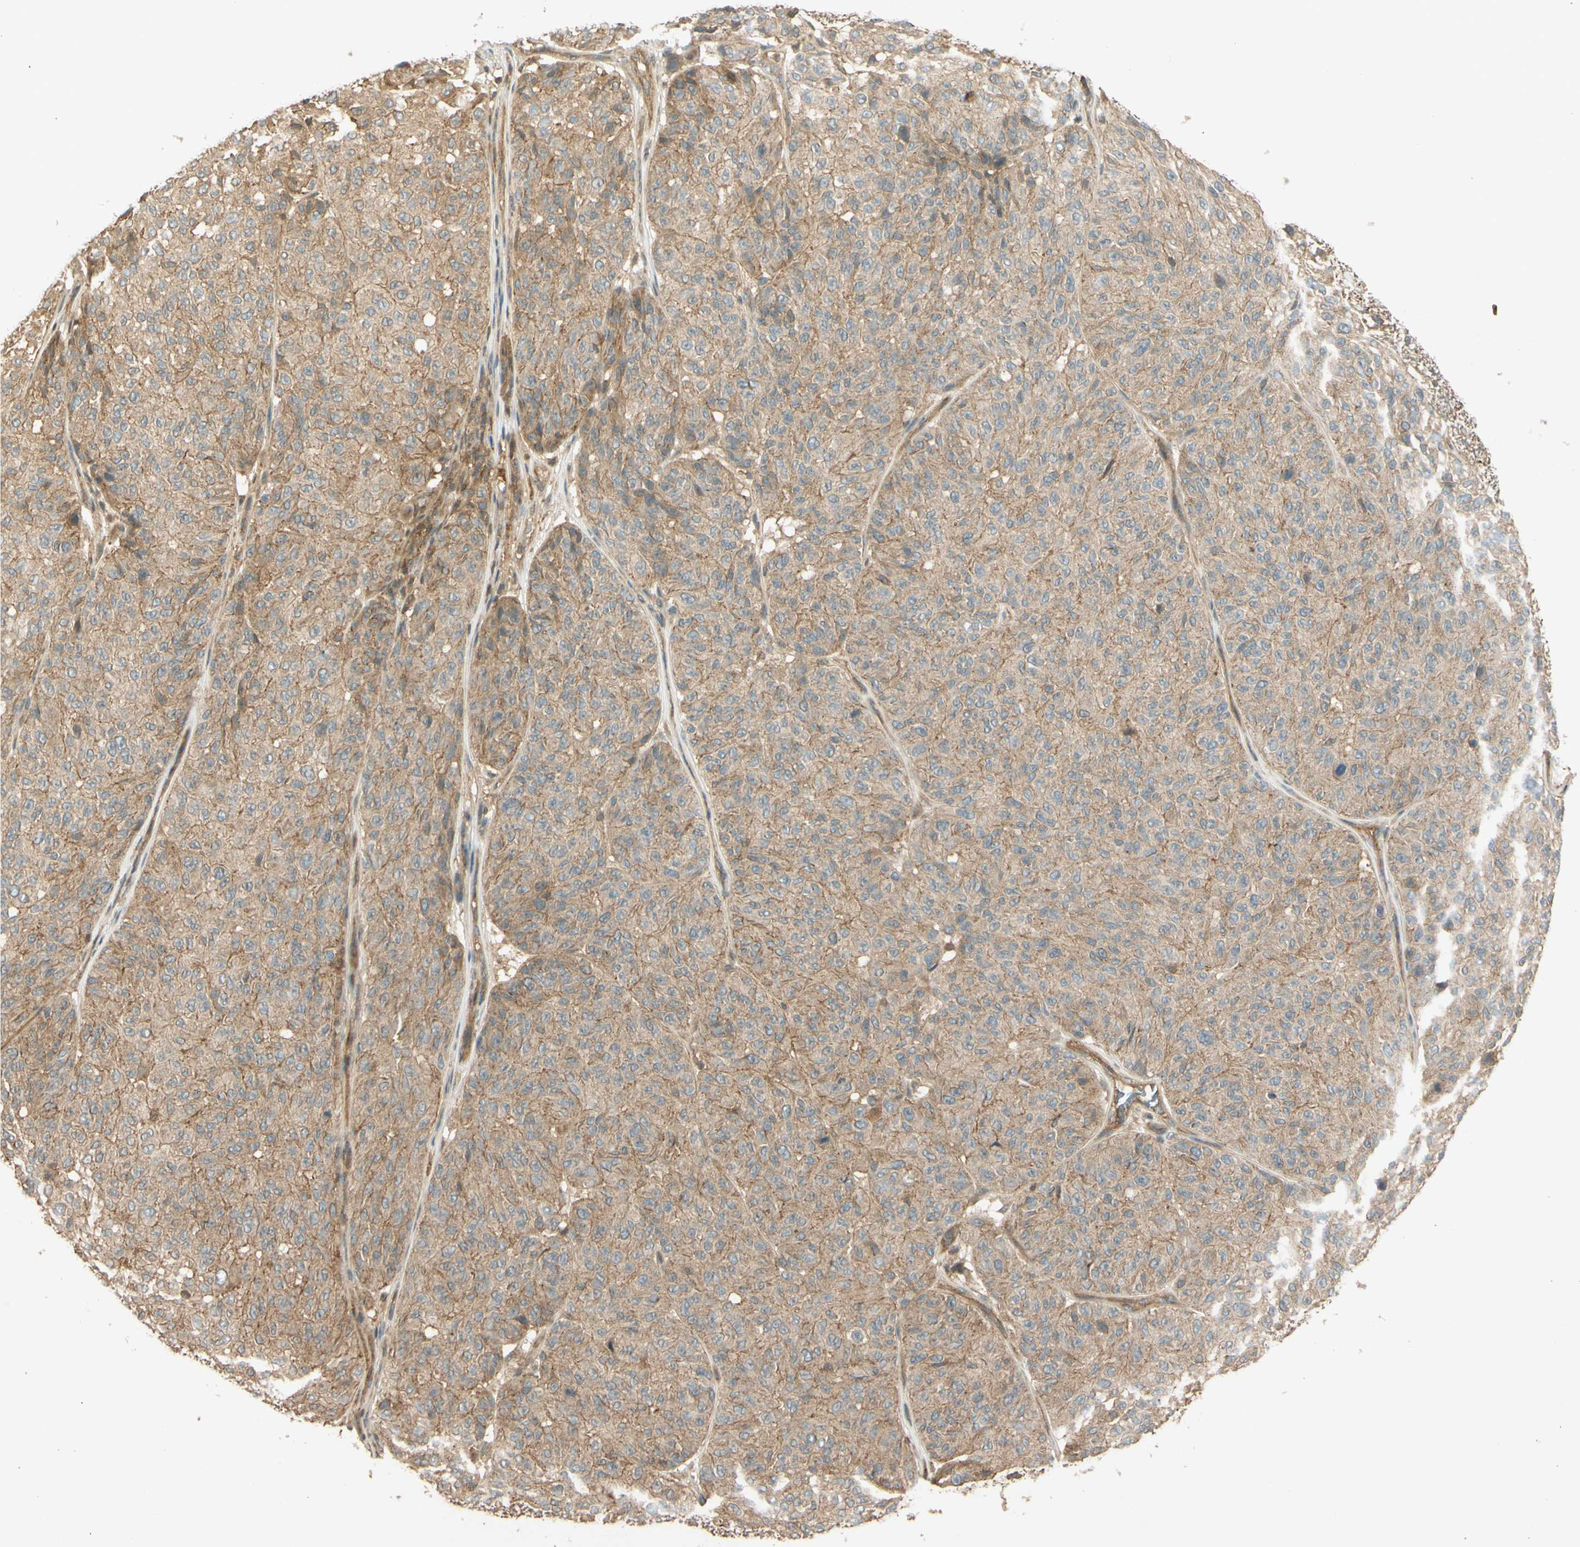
{"staining": {"intensity": "weak", "quantity": ">75%", "location": "cytoplasmic/membranous"}, "tissue": "melanoma", "cell_type": "Tumor cells", "image_type": "cancer", "snomed": [{"axis": "morphology", "description": "Malignant melanoma, NOS"}, {"axis": "topography", "description": "Skin"}], "caption": "Protein expression analysis of malignant melanoma demonstrates weak cytoplasmic/membranous expression in about >75% of tumor cells.", "gene": "EPHA8", "patient": {"sex": "female", "age": 46}}